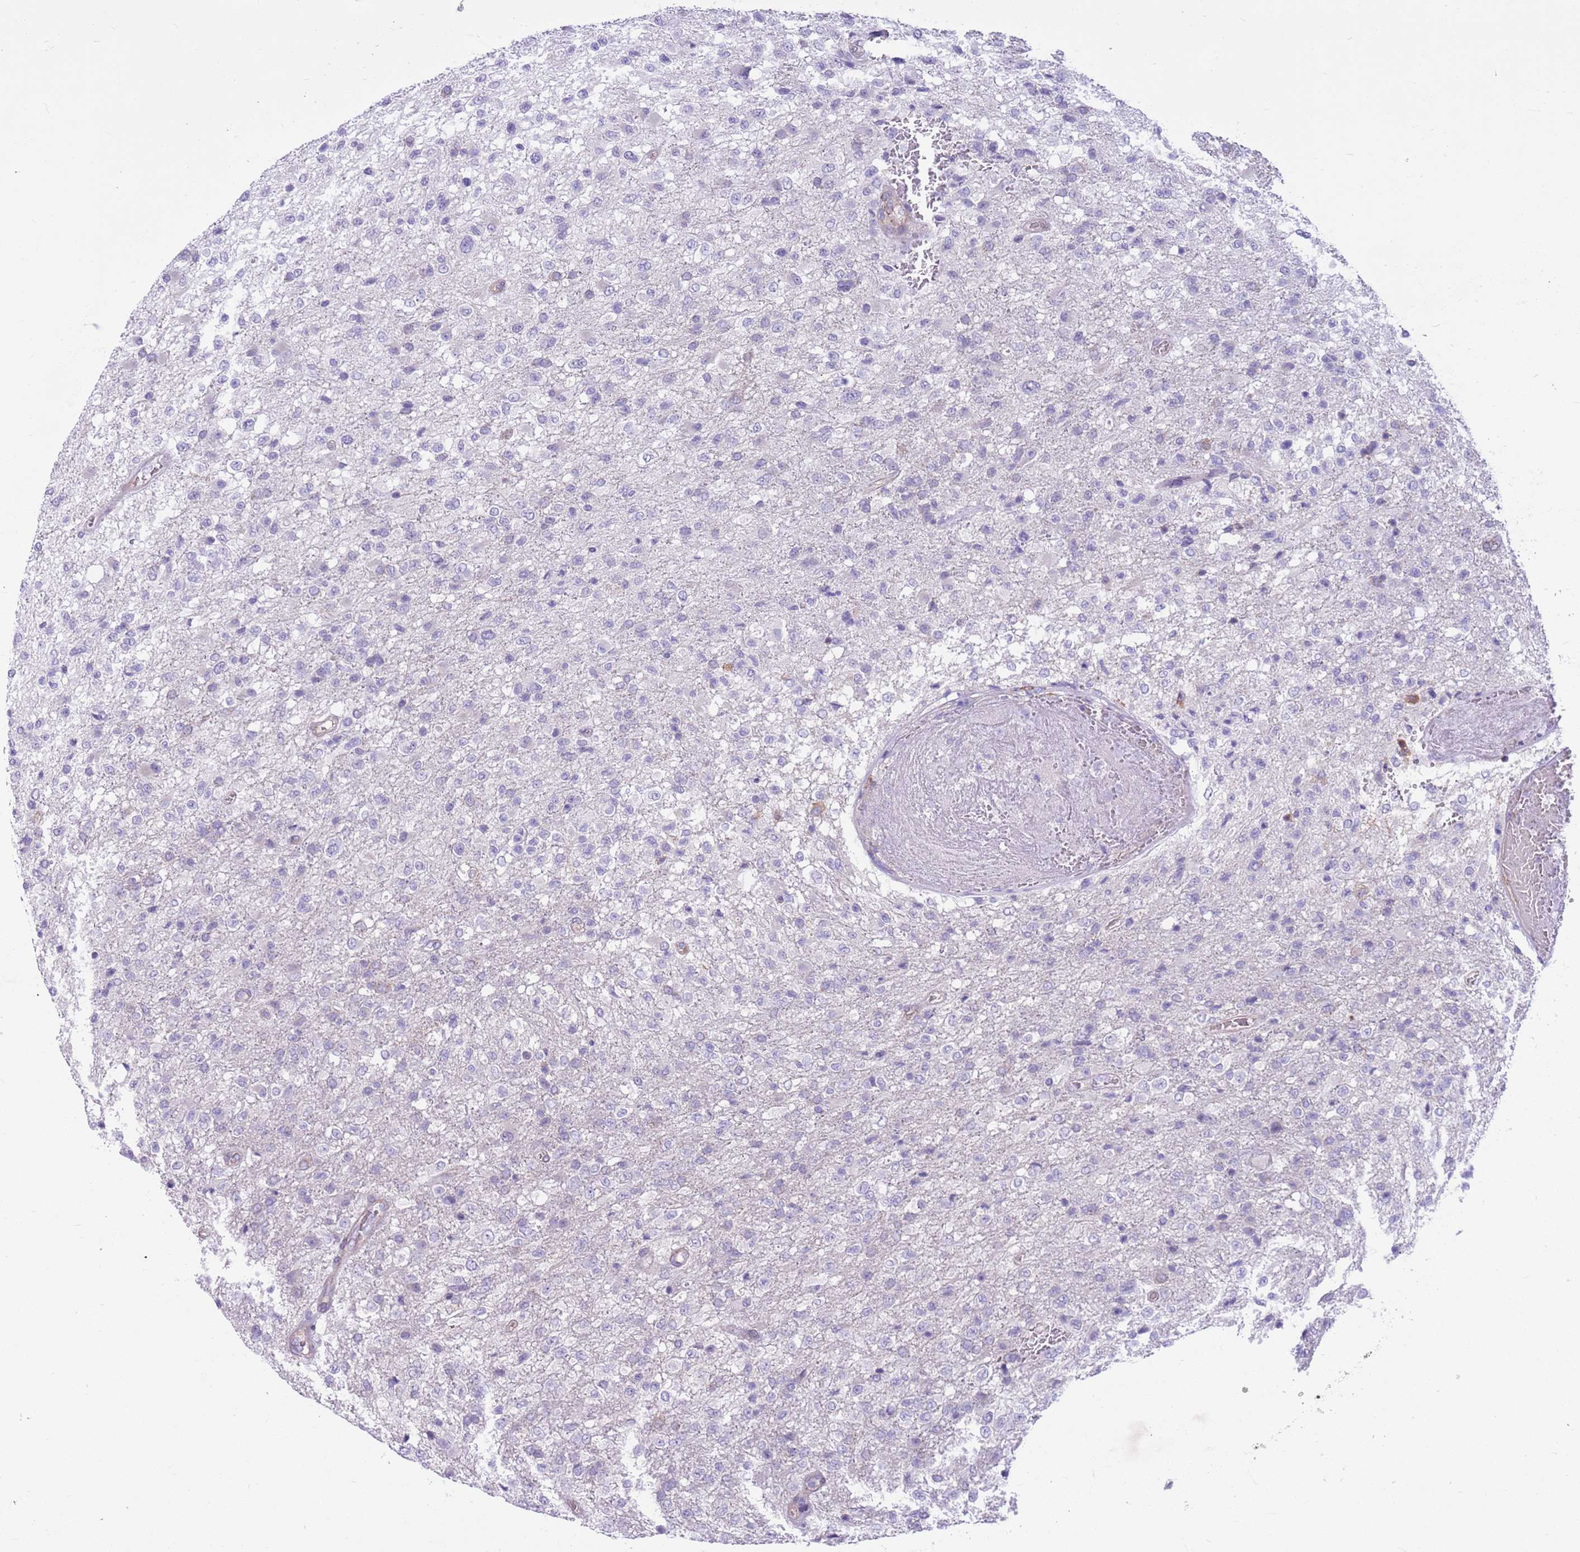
{"staining": {"intensity": "negative", "quantity": "none", "location": "none"}, "tissue": "glioma", "cell_type": "Tumor cells", "image_type": "cancer", "snomed": [{"axis": "morphology", "description": "Glioma, malignant, High grade"}, {"axis": "topography", "description": "Brain"}], "caption": "Immunohistochemistry of malignant glioma (high-grade) exhibits no positivity in tumor cells.", "gene": "PARP8", "patient": {"sex": "female", "age": 74}}